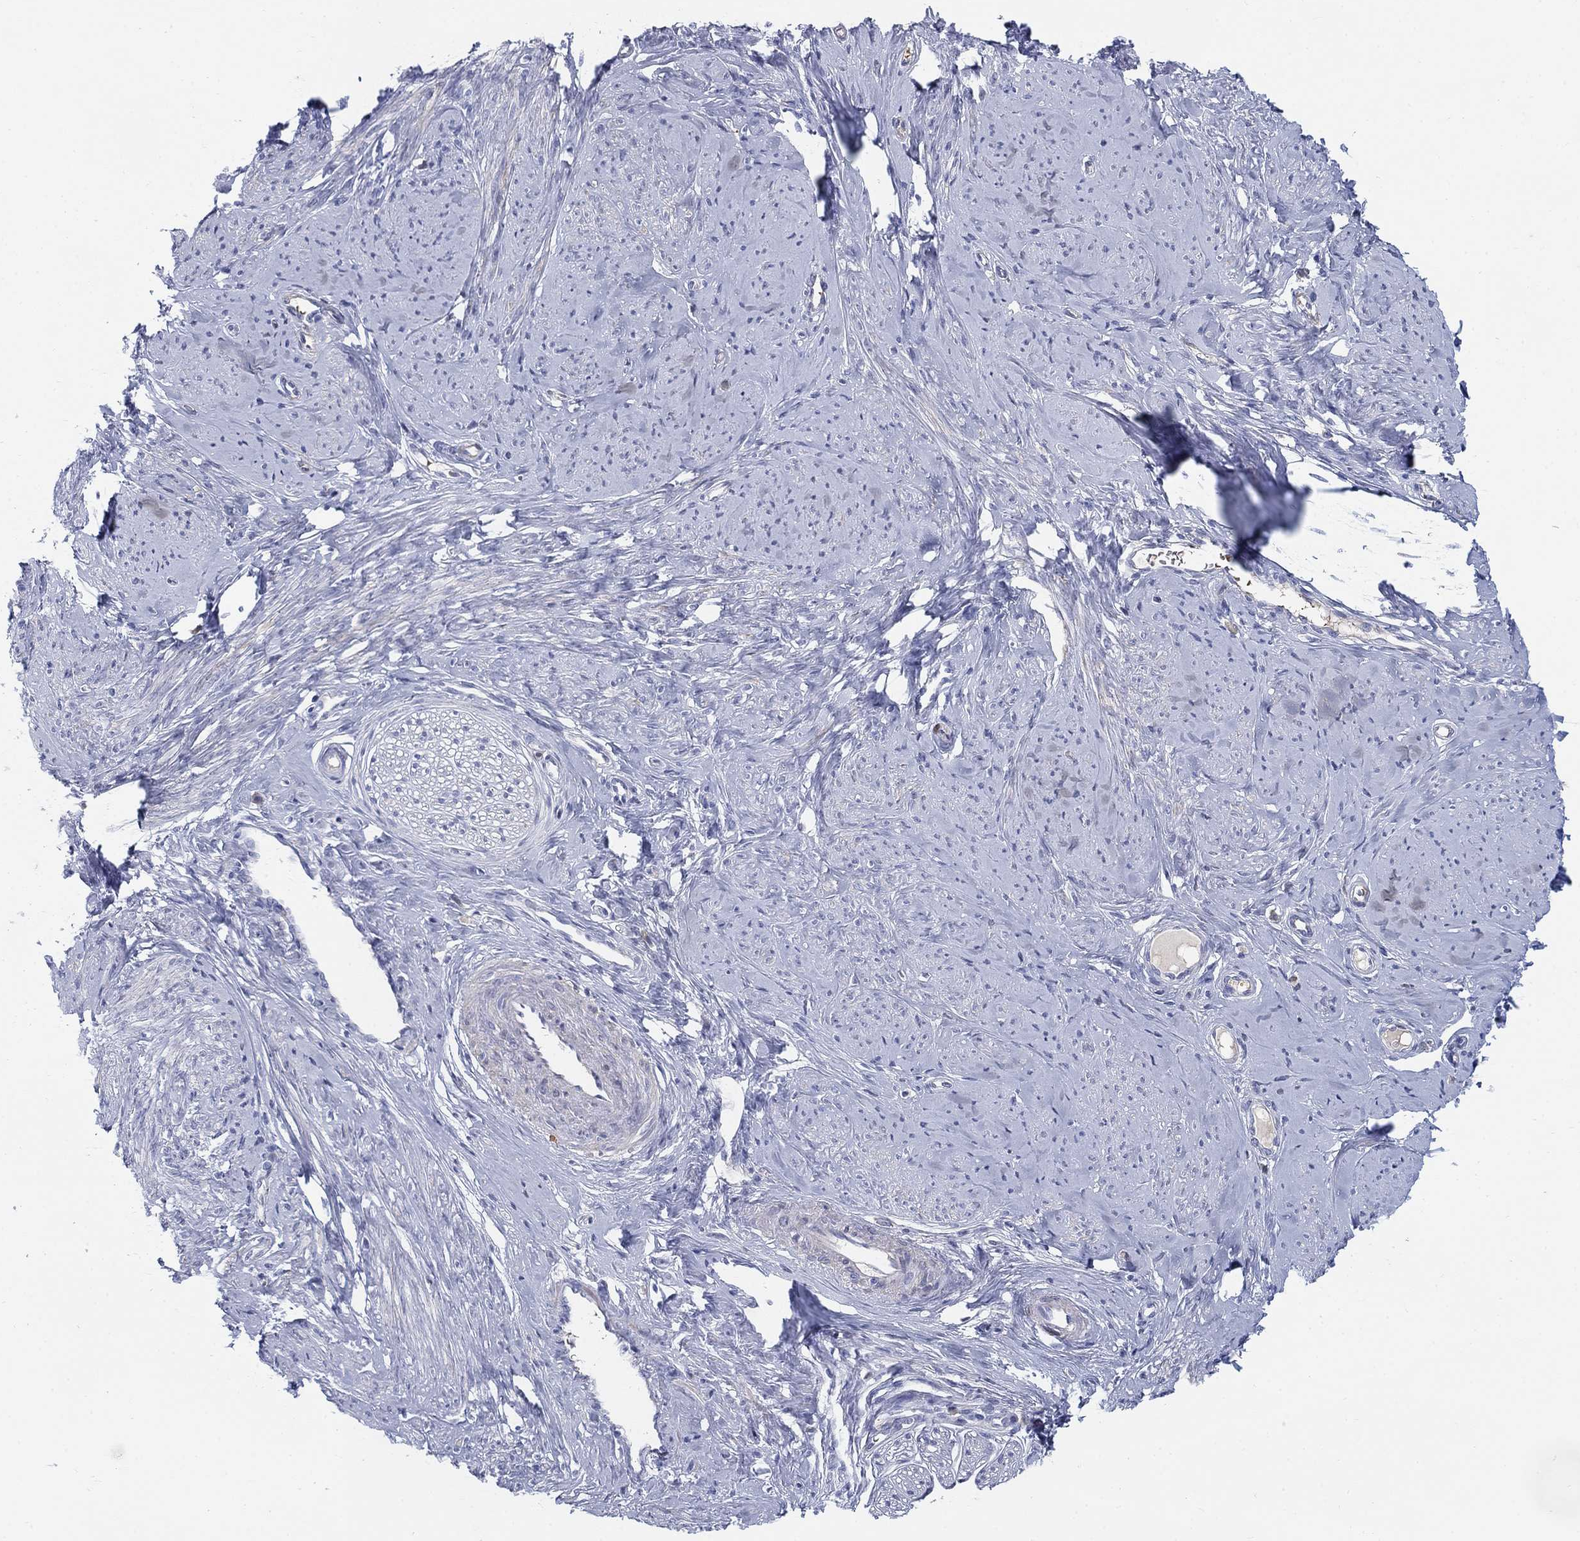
{"staining": {"intensity": "weak", "quantity": "25%-75%", "location": "cytoplasmic/membranous"}, "tissue": "smooth muscle", "cell_type": "Smooth muscle cells", "image_type": "normal", "snomed": [{"axis": "morphology", "description": "Normal tissue, NOS"}, {"axis": "topography", "description": "Smooth muscle"}], "caption": "High-power microscopy captured an IHC image of benign smooth muscle, revealing weak cytoplasmic/membranous positivity in approximately 25%-75% of smooth muscle cells.", "gene": "HEATR4", "patient": {"sex": "female", "age": 48}}